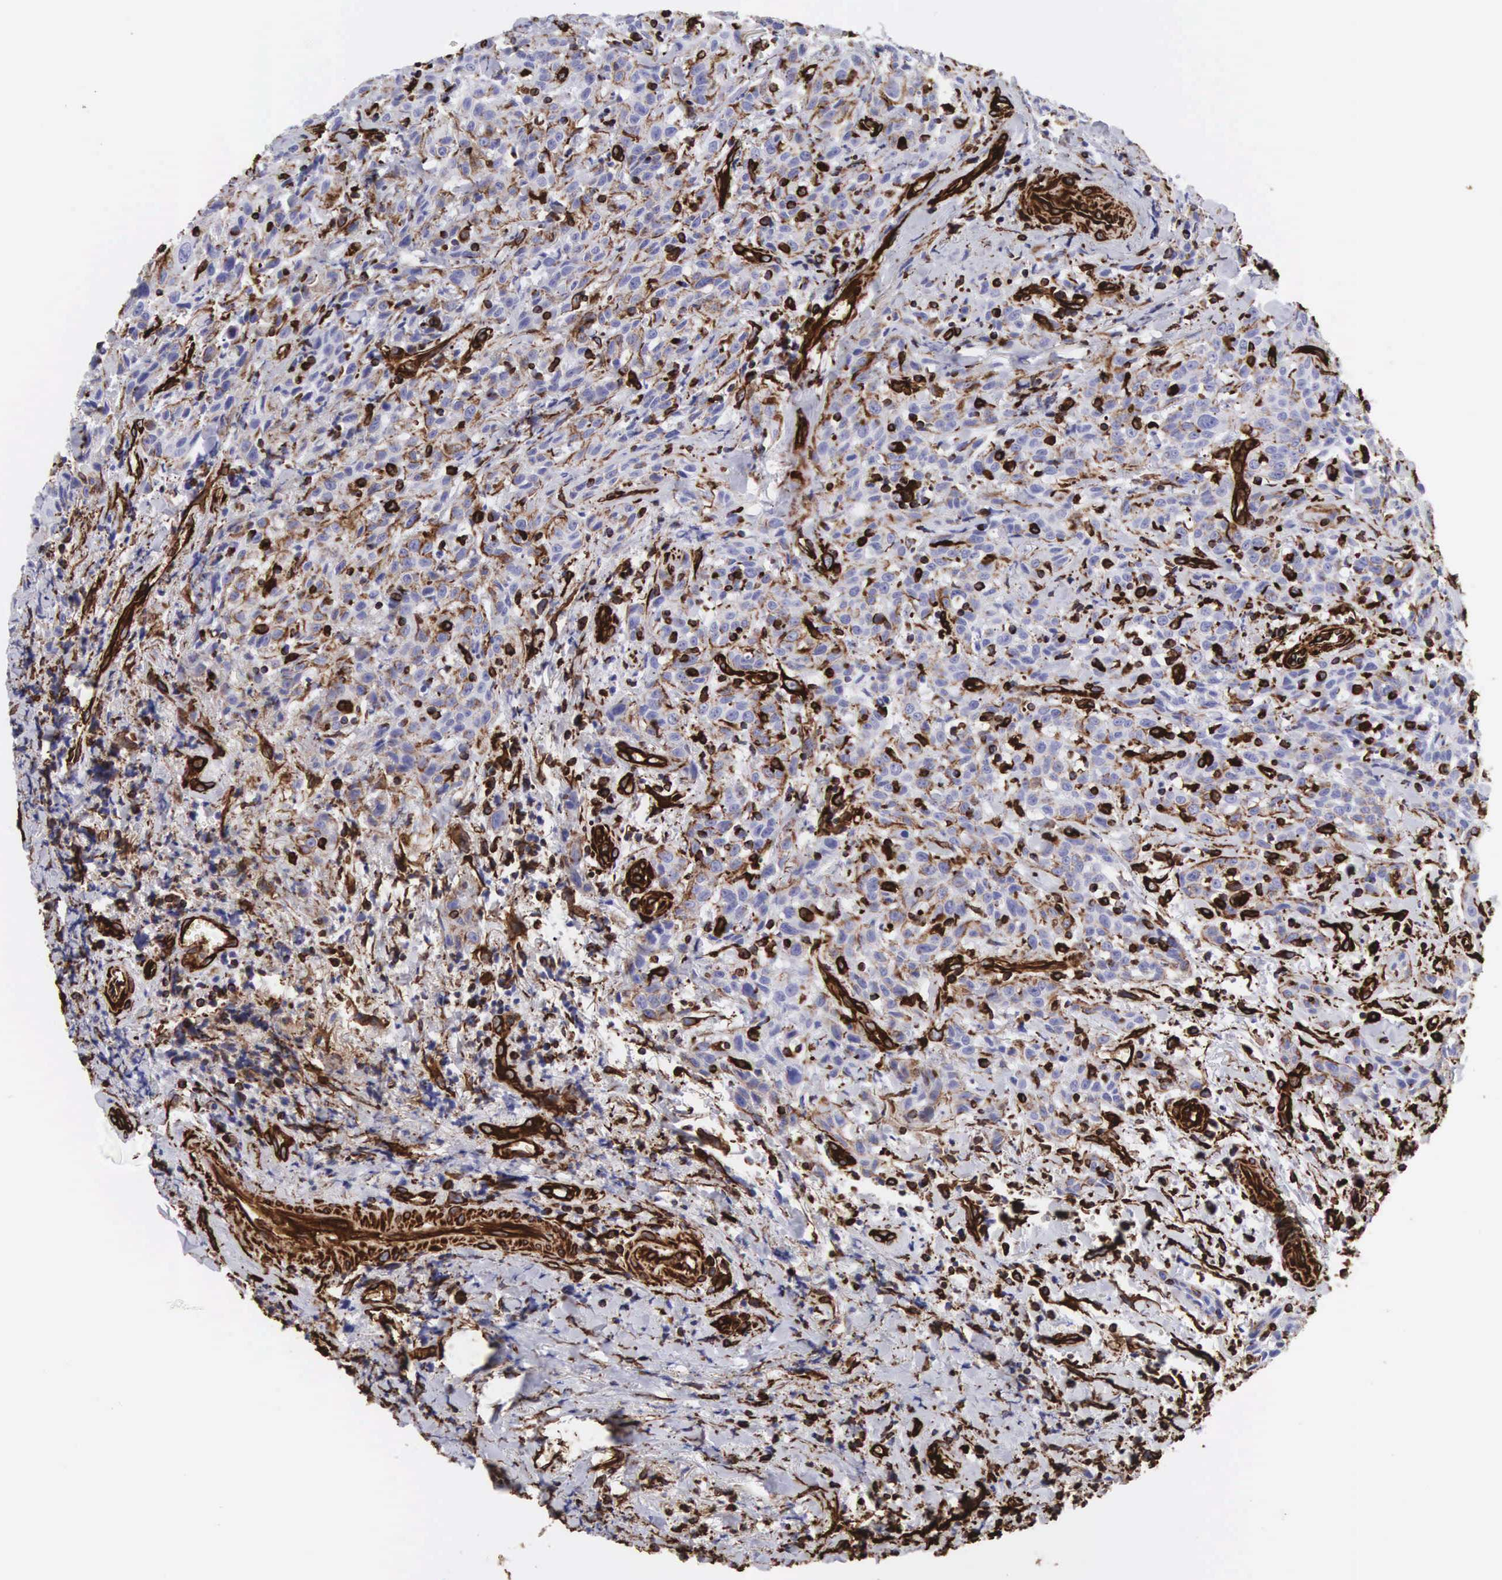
{"staining": {"intensity": "strong", "quantity": "<25%", "location": "cytoplasmic/membranous"}, "tissue": "head and neck cancer", "cell_type": "Tumor cells", "image_type": "cancer", "snomed": [{"axis": "morphology", "description": "Squamous cell carcinoma, NOS"}, {"axis": "topography", "description": "Oral tissue"}, {"axis": "topography", "description": "Head-Neck"}], "caption": "IHC histopathology image of head and neck cancer (squamous cell carcinoma) stained for a protein (brown), which exhibits medium levels of strong cytoplasmic/membranous expression in approximately <25% of tumor cells.", "gene": "VIM", "patient": {"sex": "female", "age": 82}}